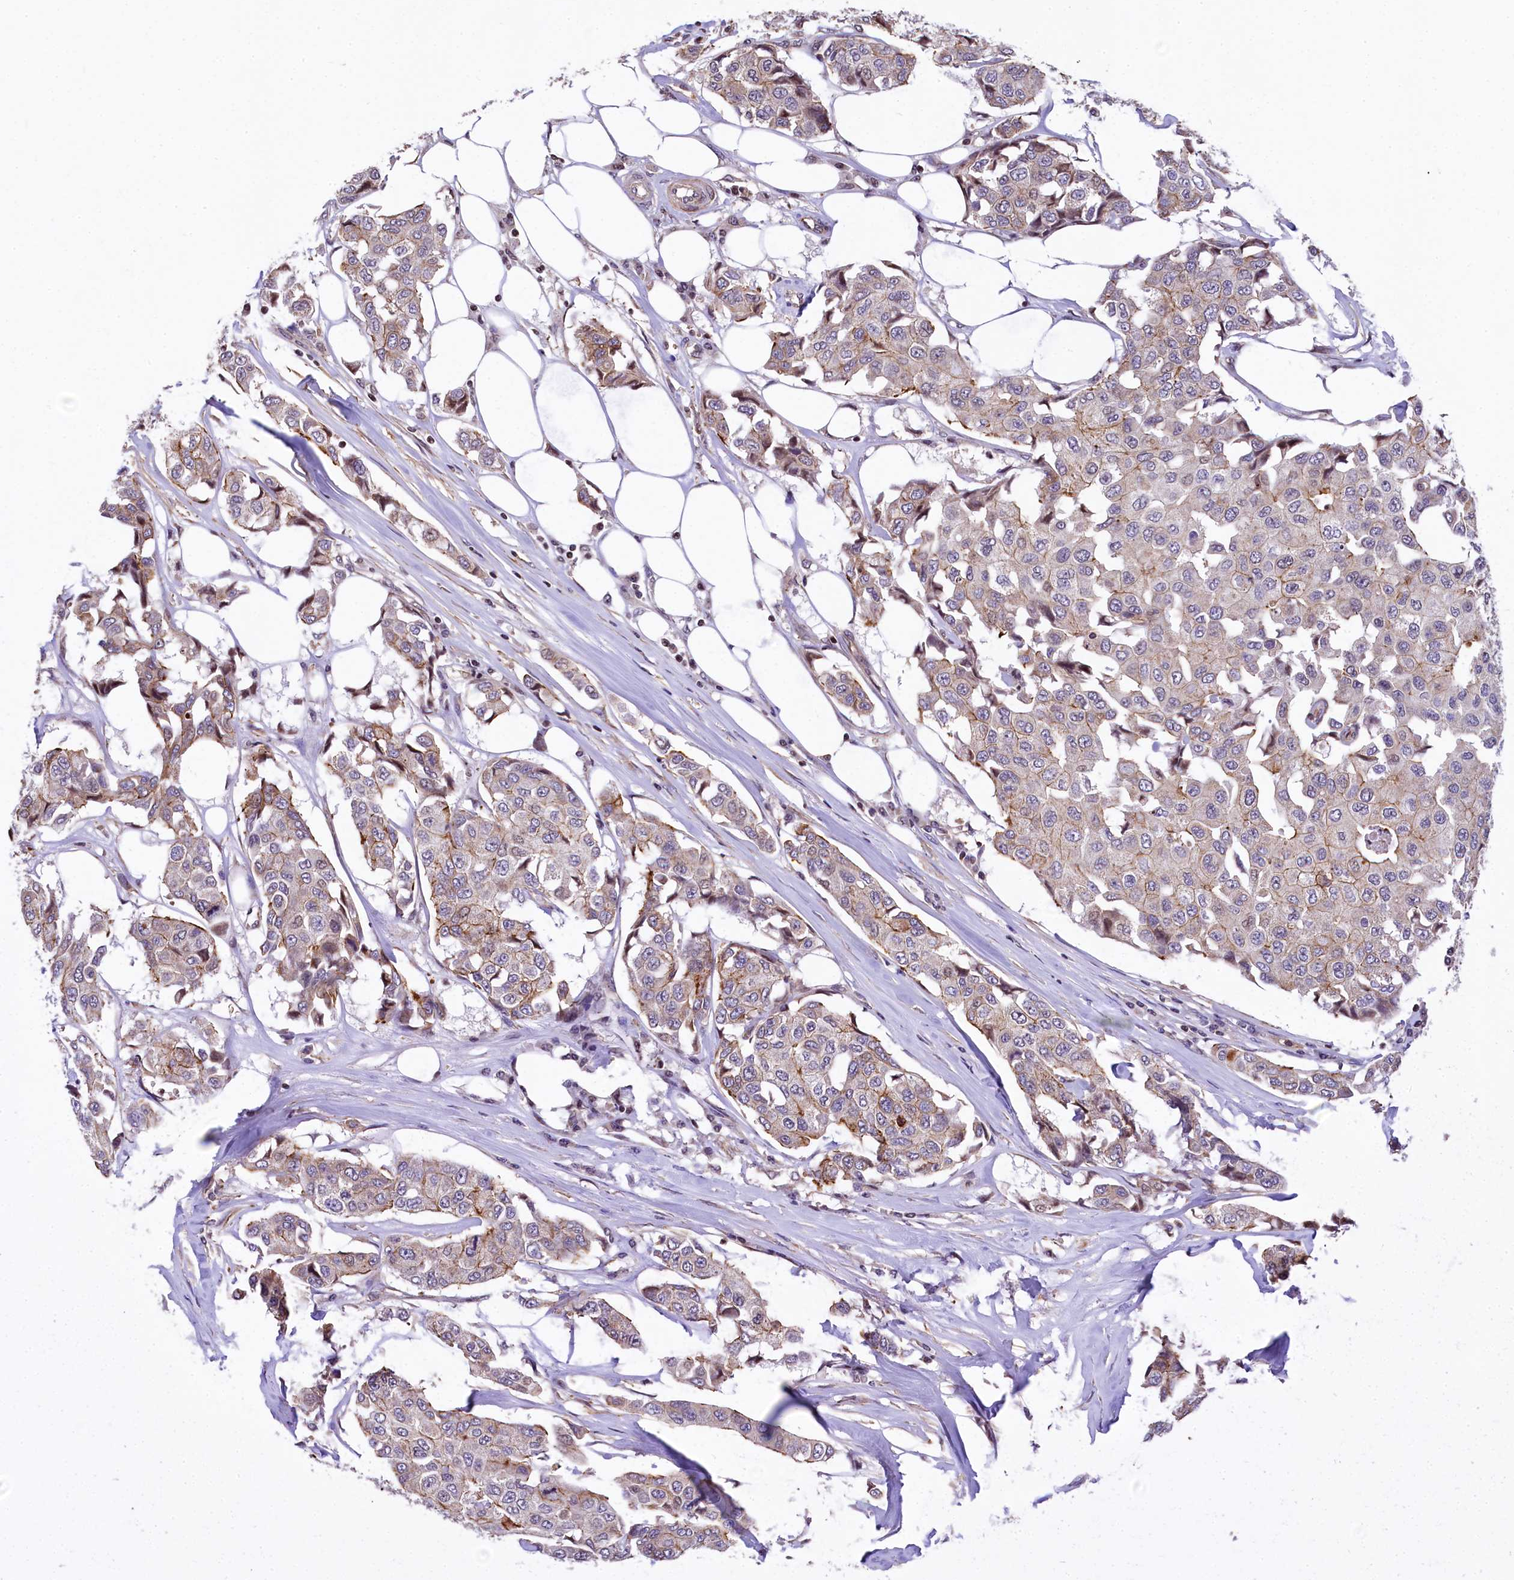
{"staining": {"intensity": "weak", "quantity": "25%-75%", "location": "cytoplasmic/membranous"}, "tissue": "breast cancer", "cell_type": "Tumor cells", "image_type": "cancer", "snomed": [{"axis": "morphology", "description": "Duct carcinoma"}, {"axis": "topography", "description": "Breast"}], "caption": "Immunohistochemistry (IHC) (DAB) staining of human invasive ductal carcinoma (breast) exhibits weak cytoplasmic/membranous protein positivity in approximately 25%-75% of tumor cells. Using DAB (brown) and hematoxylin (blue) stains, captured at high magnification using brightfield microscopy.", "gene": "ZNF2", "patient": {"sex": "female", "age": 80}}